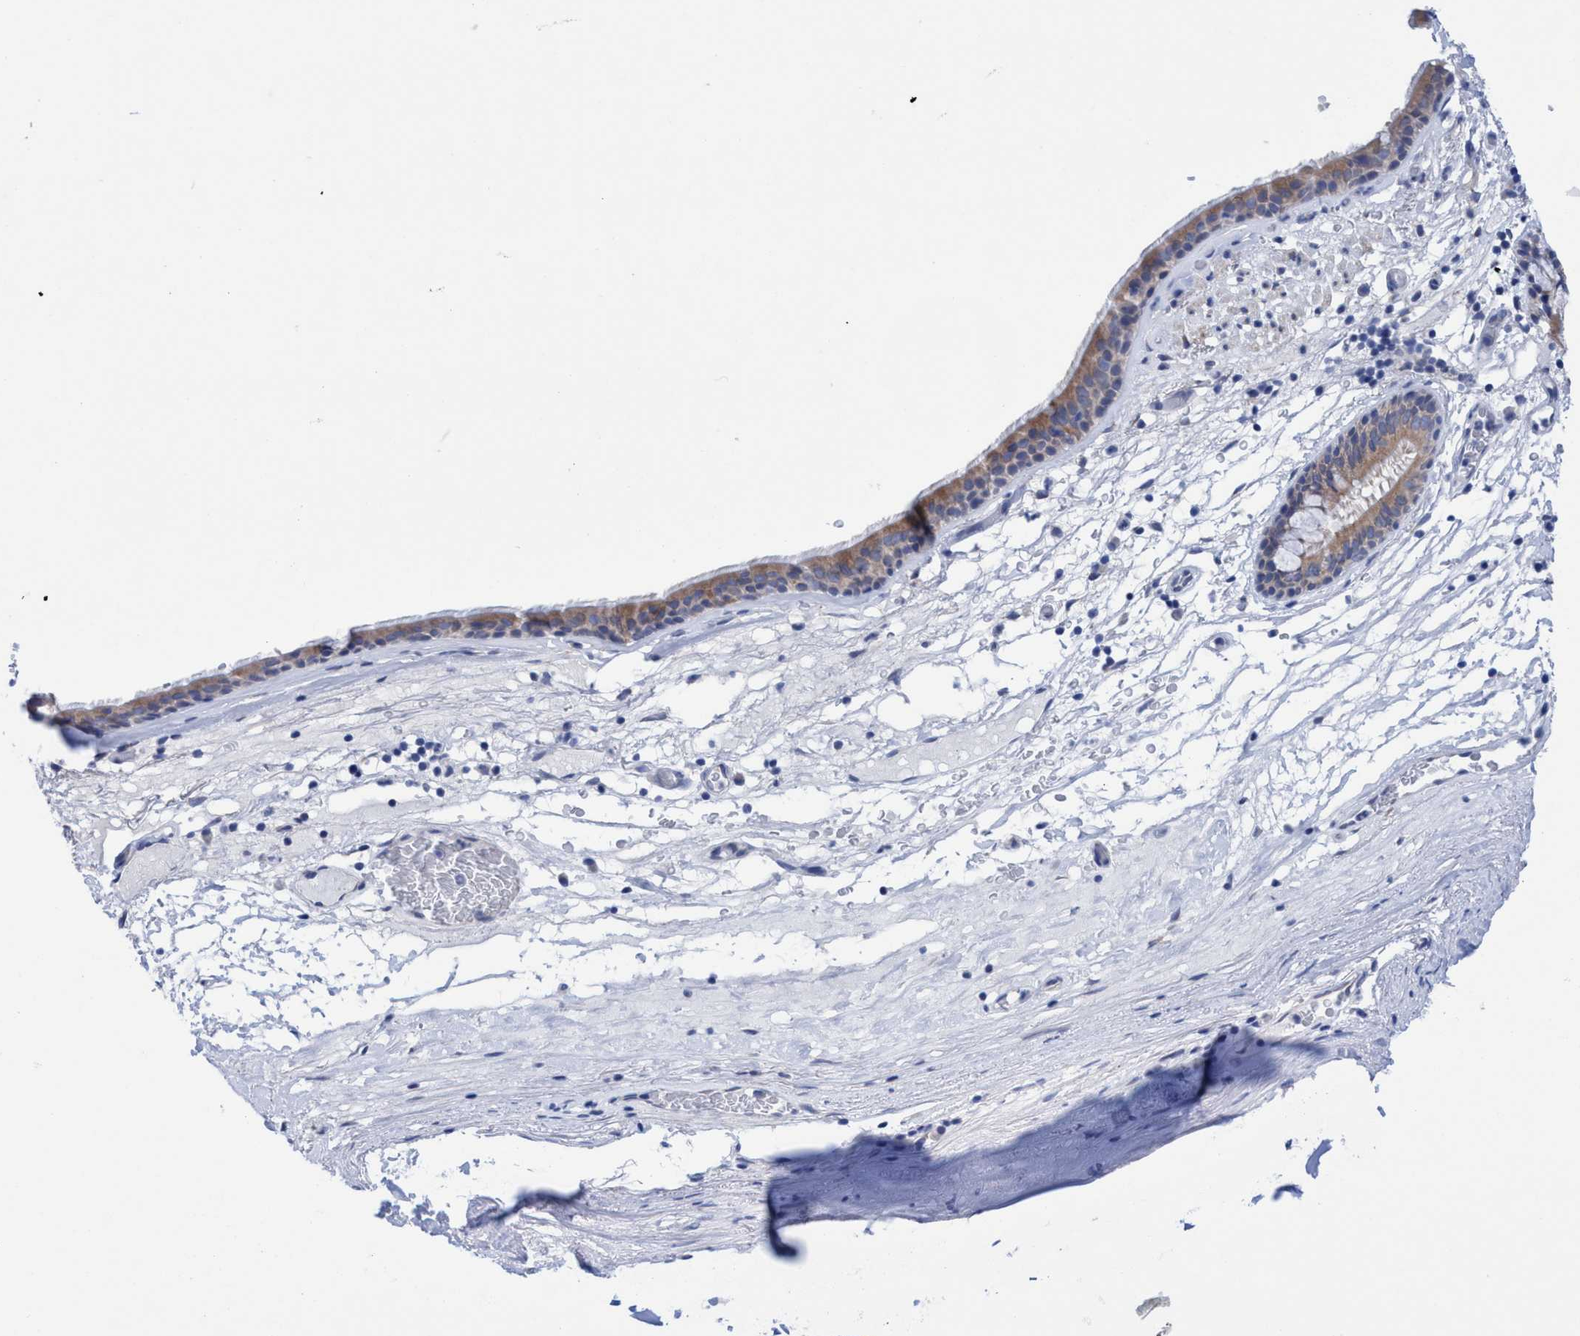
{"staining": {"intensity": "moderate", "quantity": ">75%", "location": "cytoplasmic/membranous"}, "tissue": "bronchus", "cell_type": "Respiratory epithelial cells", "image_type": "normal", "snomed": [{"axis": "morphology", "description": "Normal tissue, NOS"}, {"axis": "topography", "description": "Cartilage tissue"}], "caption": "High-magnification brightfield microscopy of unremarkable bronchus stained with DAB (3,3'-diaminobenzidine) (brown) and counterstained with hematoxylin (blue). respiratory epithelial cells exhibit moderate cytoplasmic/membranous expression is present in approximately>75% of cells.", "gene": "RSAD1", "patient": {"sex": "female", "age": 63}}